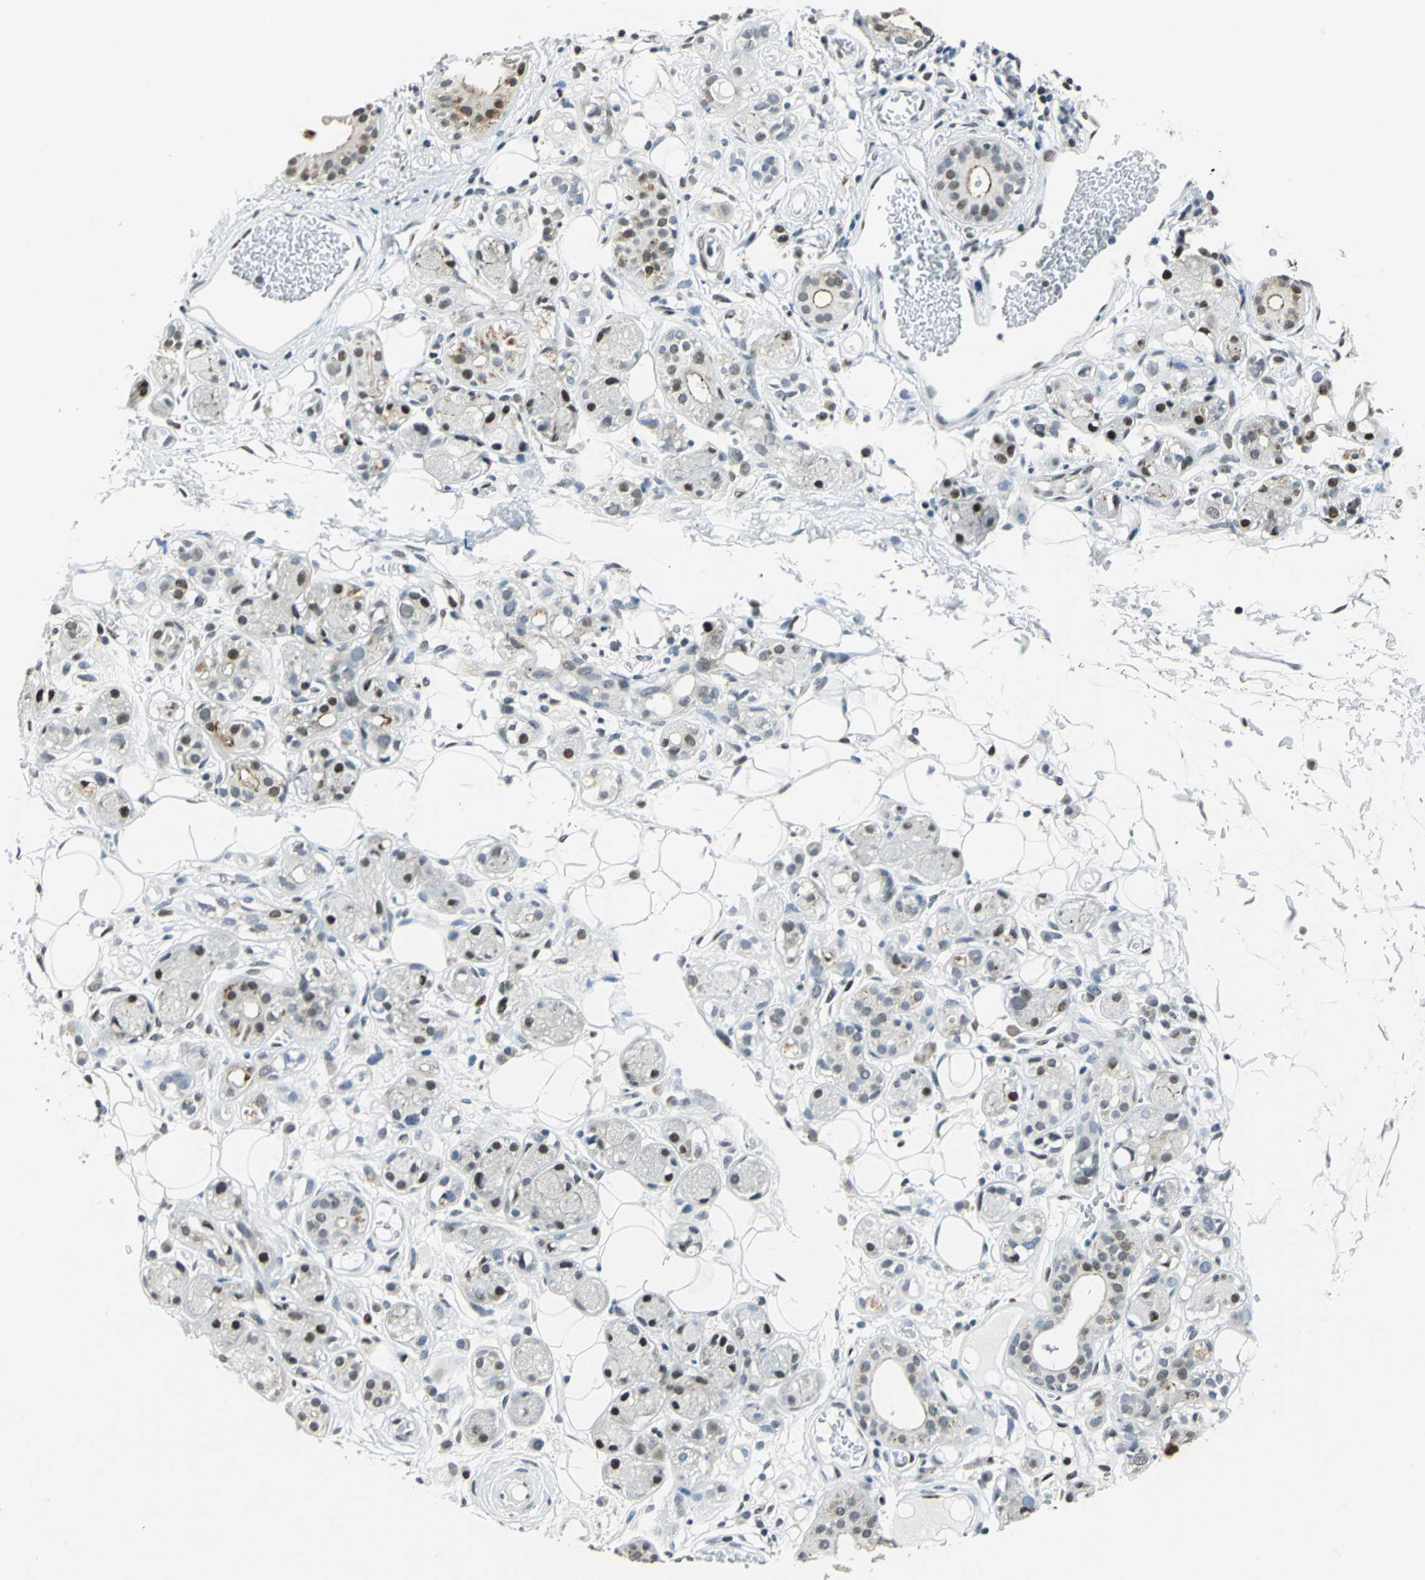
{"staining": {"intensity": "negative", "quantity": "none", "location": "none"}, "tissue": "adipose tissue", "cell_type": "Adipocytes", "image_type": "normal", "snomed": [{"axis": "morphology", "description": "Normal tissue, NOS"}, {"axis": "morphology", "description": "Inflammation, NOS"}, {"axis": "topography", "description": "Vascular tissue"}, {"axis": "topography", "description": "Salivary gland"}], "caption": "High magnification brightfield microscopy of normal adipose tissue stained with DAB (3,3'-diaminobenzidine) (brown) and counterstained with hematoxylin (blue): adipocytes show no significant staining.", "gene": "HCFC2", "patient": {"sex": "female", "age": 75}}